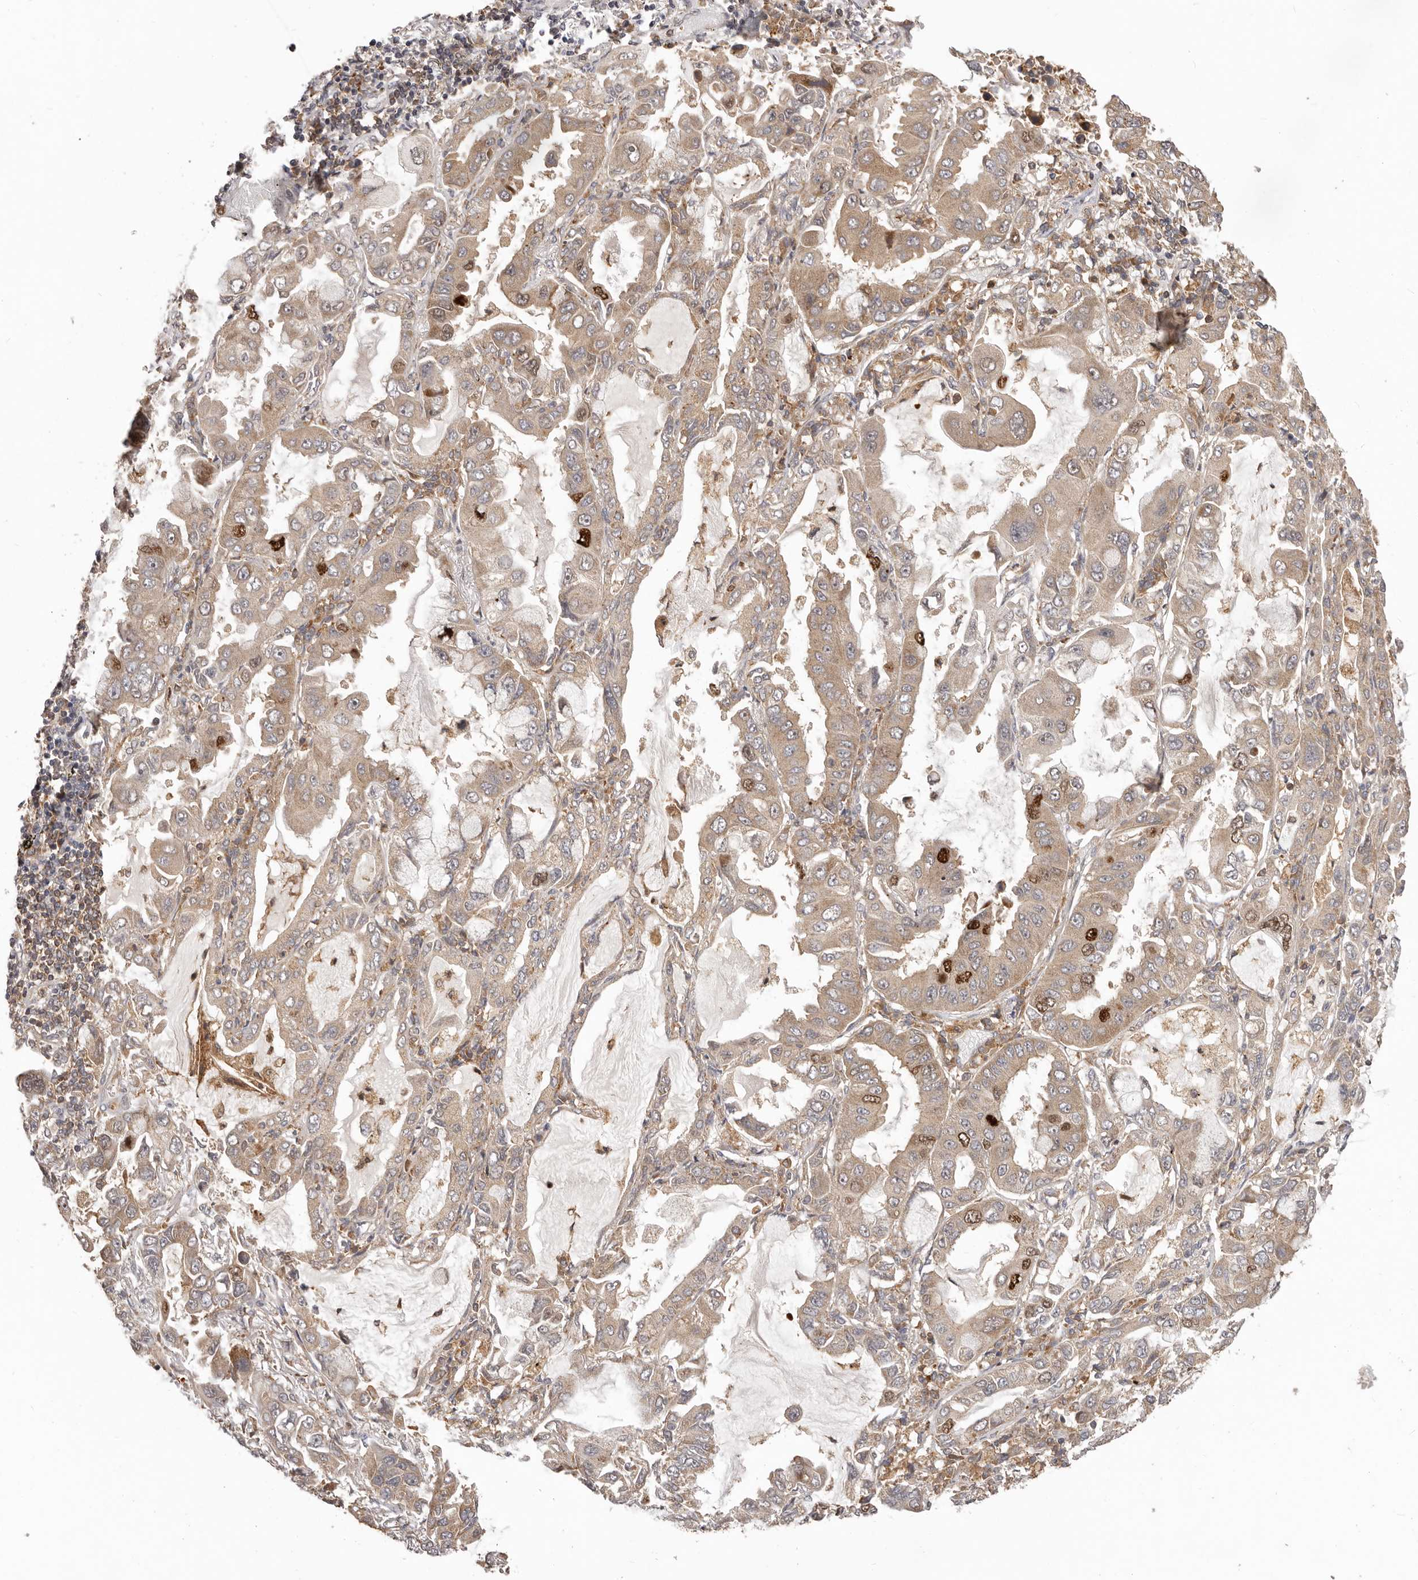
{"staining": {"intensity": "moderate", "quantity": ">75%", "location": "cytoplasmic/membranous,nuclear"}, "tissue": "lung cancer", "cell_type": "Tumor cells", "image_type": "cancer", "snomed": [{"axis": "morphology", "description": "Adenocarcinoma, NOS"}, {"axis": "topography", "description": "Lung"}], "caption": "This is a micrograph of immunohistochemistry (IHC) staining of lung cancer (adenocarcinoma), which shows moderate positivity in the cytoplasmic/membranous and nuclear of tumor cells.", "gene": "RNF187", "patient": {"sex": "male", "age": 64}}